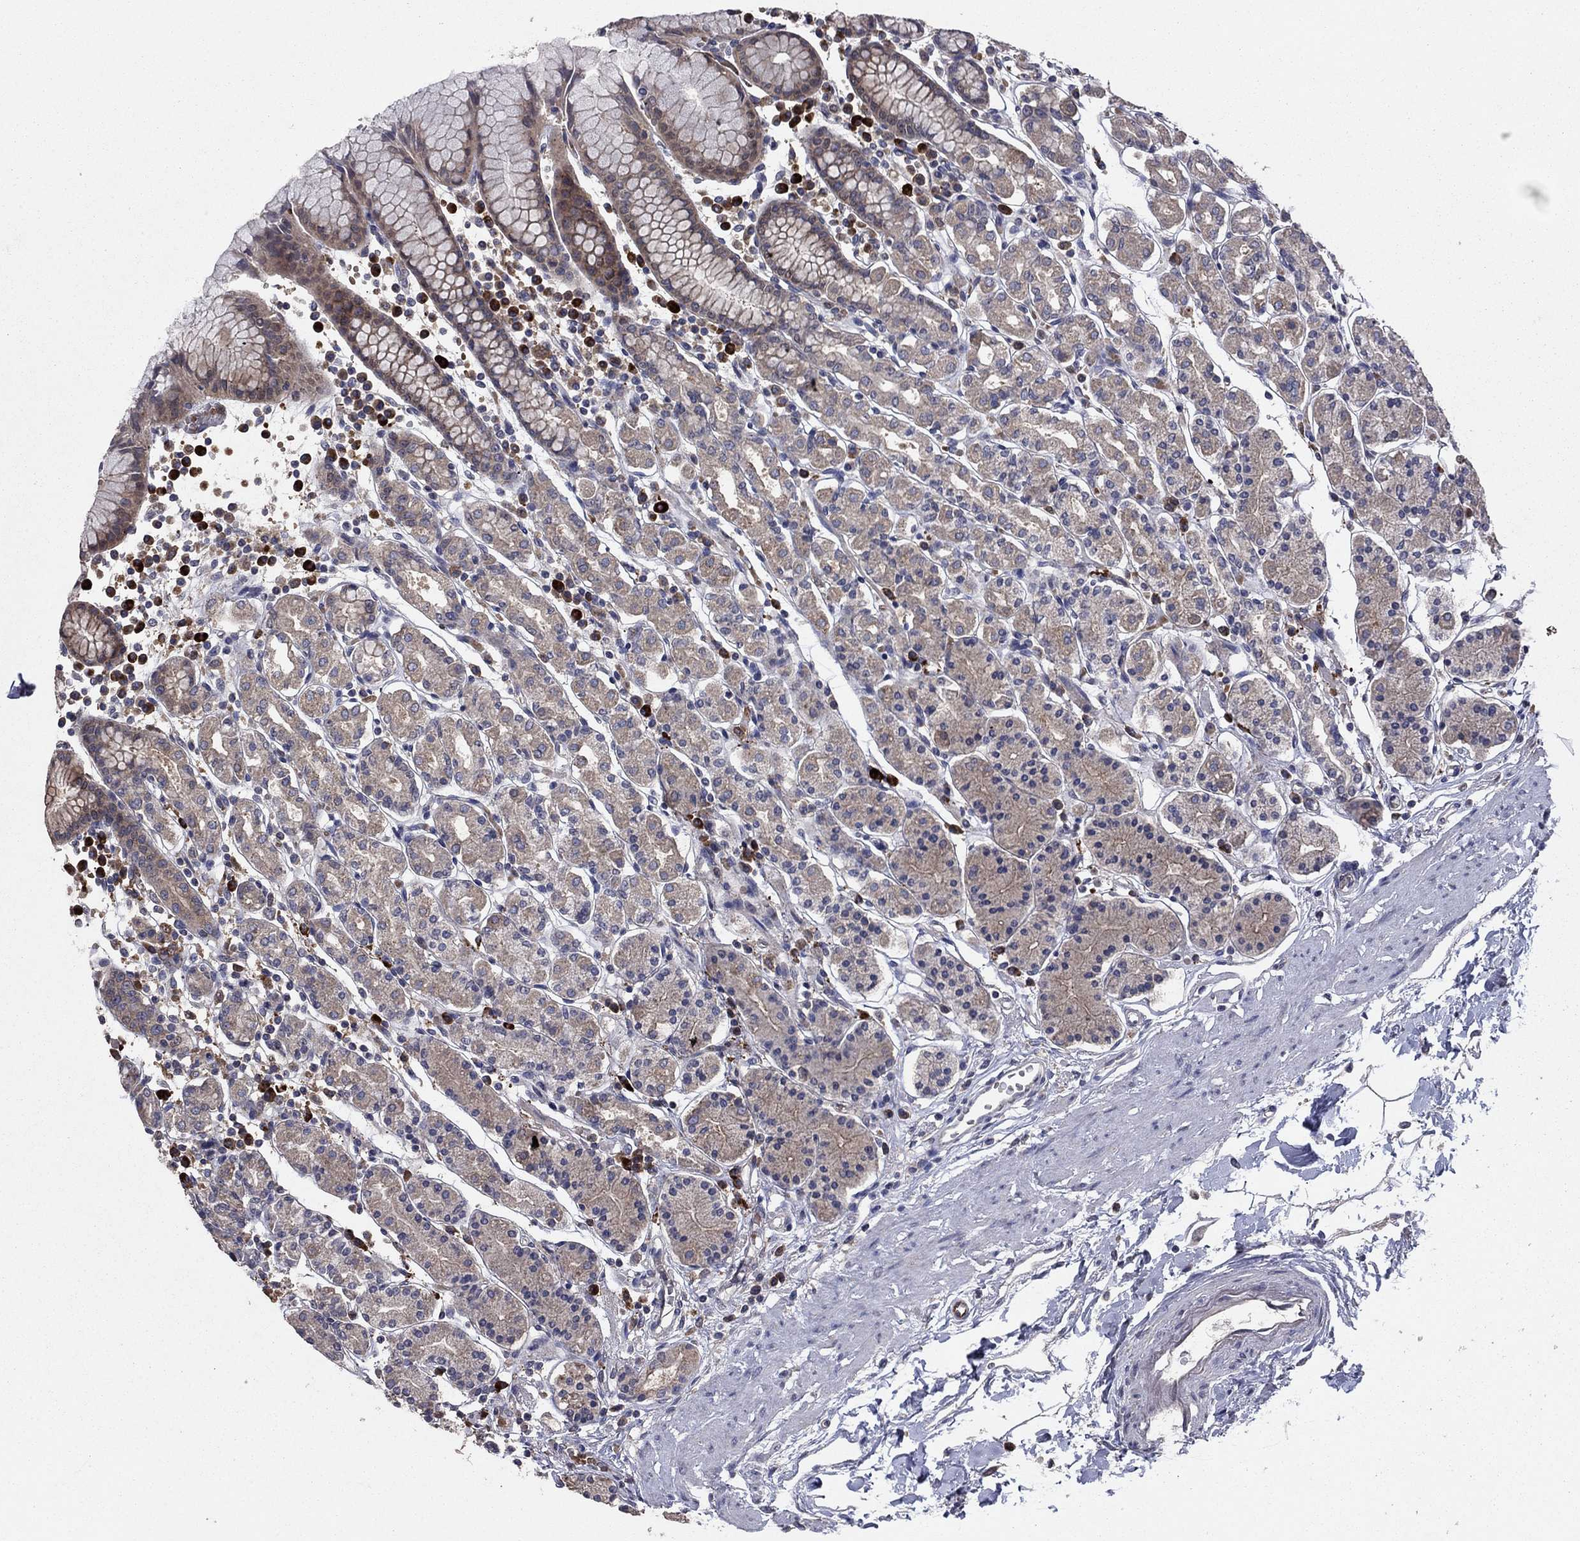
{"staining": {"intensity": "weak", "quantity": "25%-75%", "location": "cytoplasmic/membranous"}, "tissue": "stomach", "cell_type": "Glandular cells", "image_type": "normal", "snomed": [{"axis": "morphology", "description": "Normal tissue, NOS"}, {"axis": "topography", "description": "Stomach, upper"}, {"axis": "topography", "description": "Stomach"}], "caption": "The image exhibits staining of unremarkable stomach, revealing weak cytoplasmic/membranous protein positivity (brown color) within glandular cells.", "gene": "MEA1", "patient": {"sex": "male", "age": 62}}